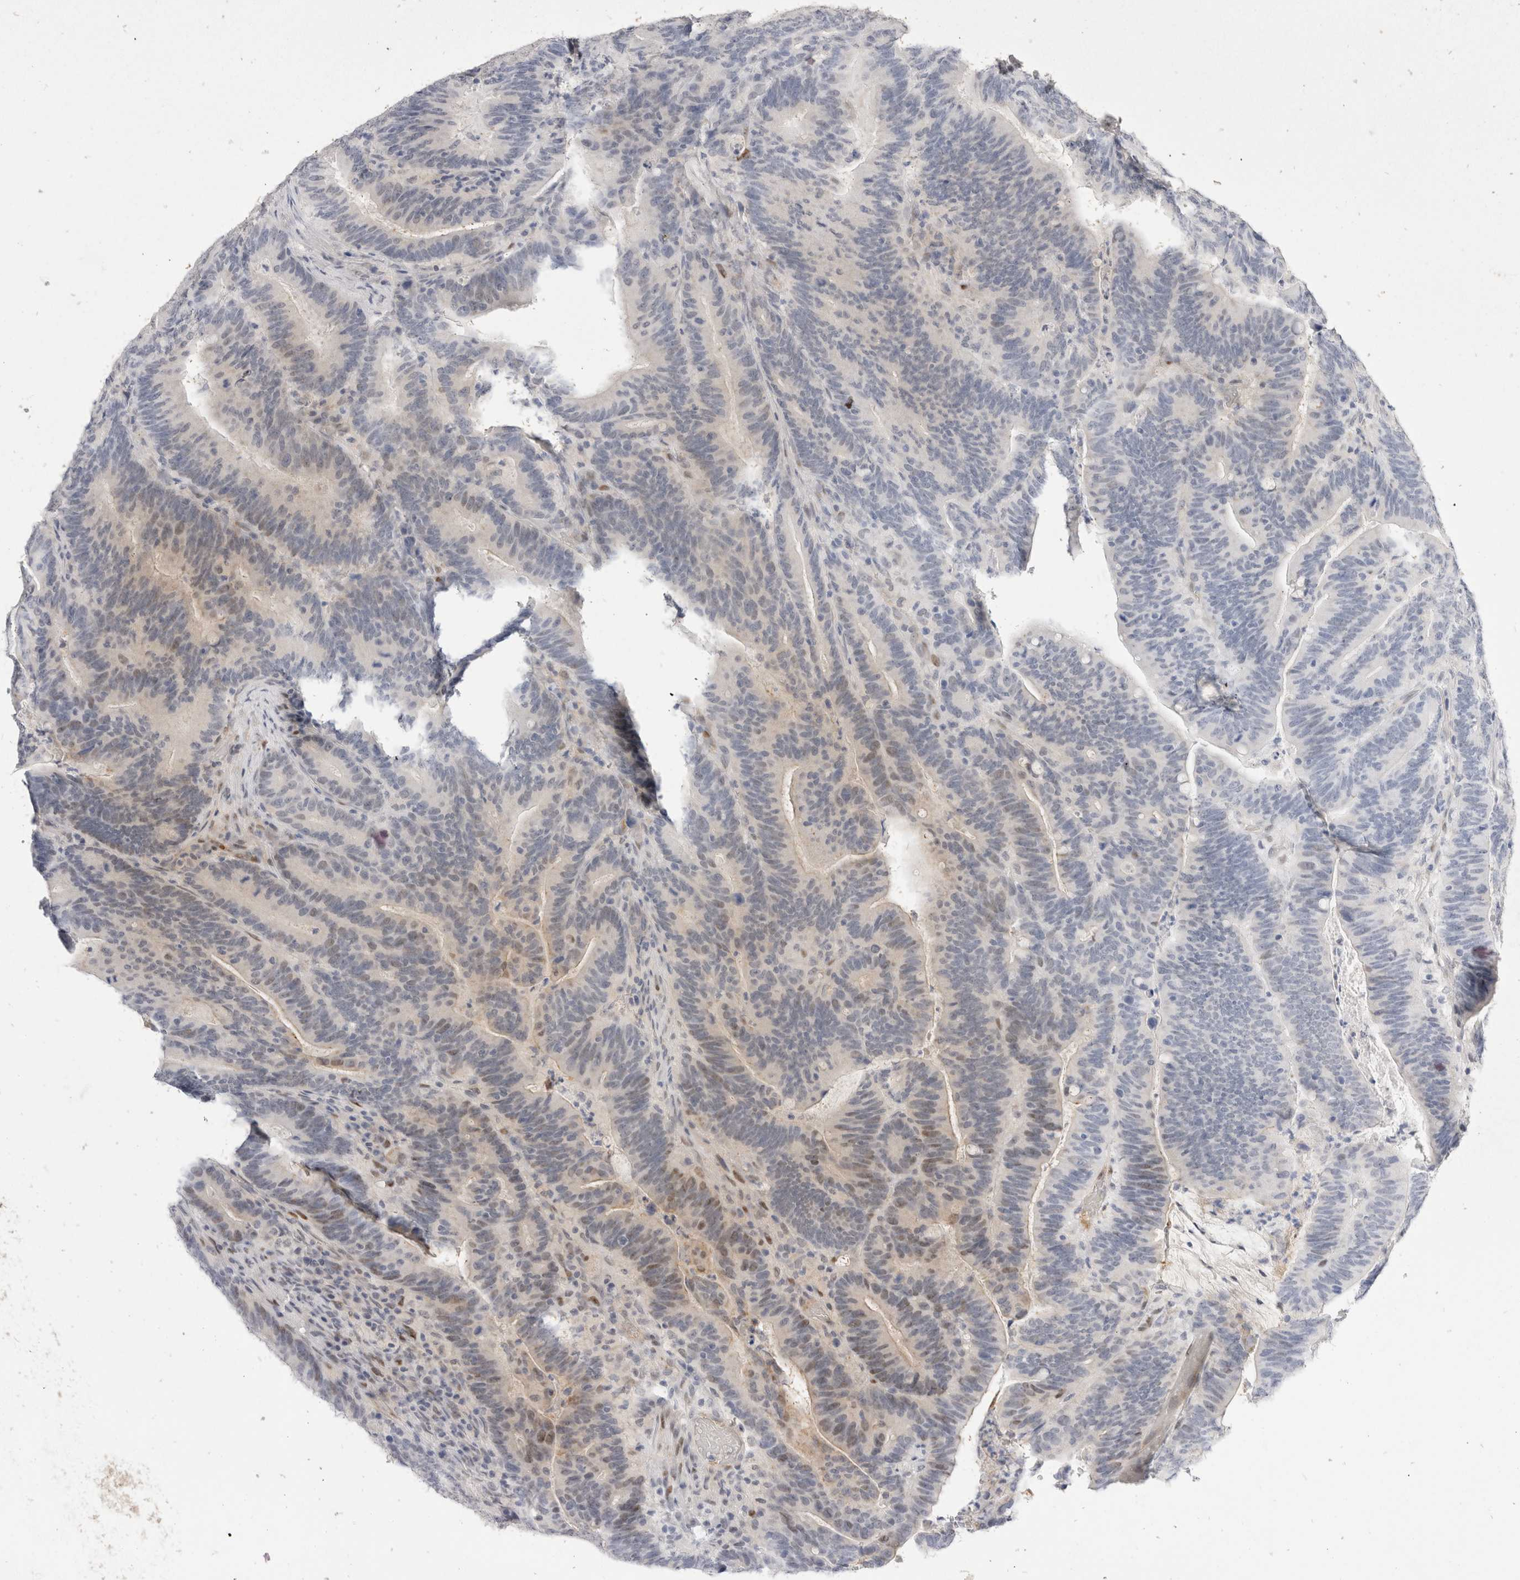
{"staining": {"intensity": "weak", "quantity": "<25%", "location": "nuclear"}, "tissue": "colorectal cancer", "cell_type": "Tumor cells", "image_type": "cancer", "snomed": [{"axis": "morphology", "description": "Adenocarcinoma, NOS"}, {"axis": "topography", "description": "Colon"}], "caption": "This is a image of IHC staining of colorectal adenocarcinoma, which shows no positivity in tumor cells.", "gene": "TOM1L2", "patient": {"sex": "female", "age": 66}}